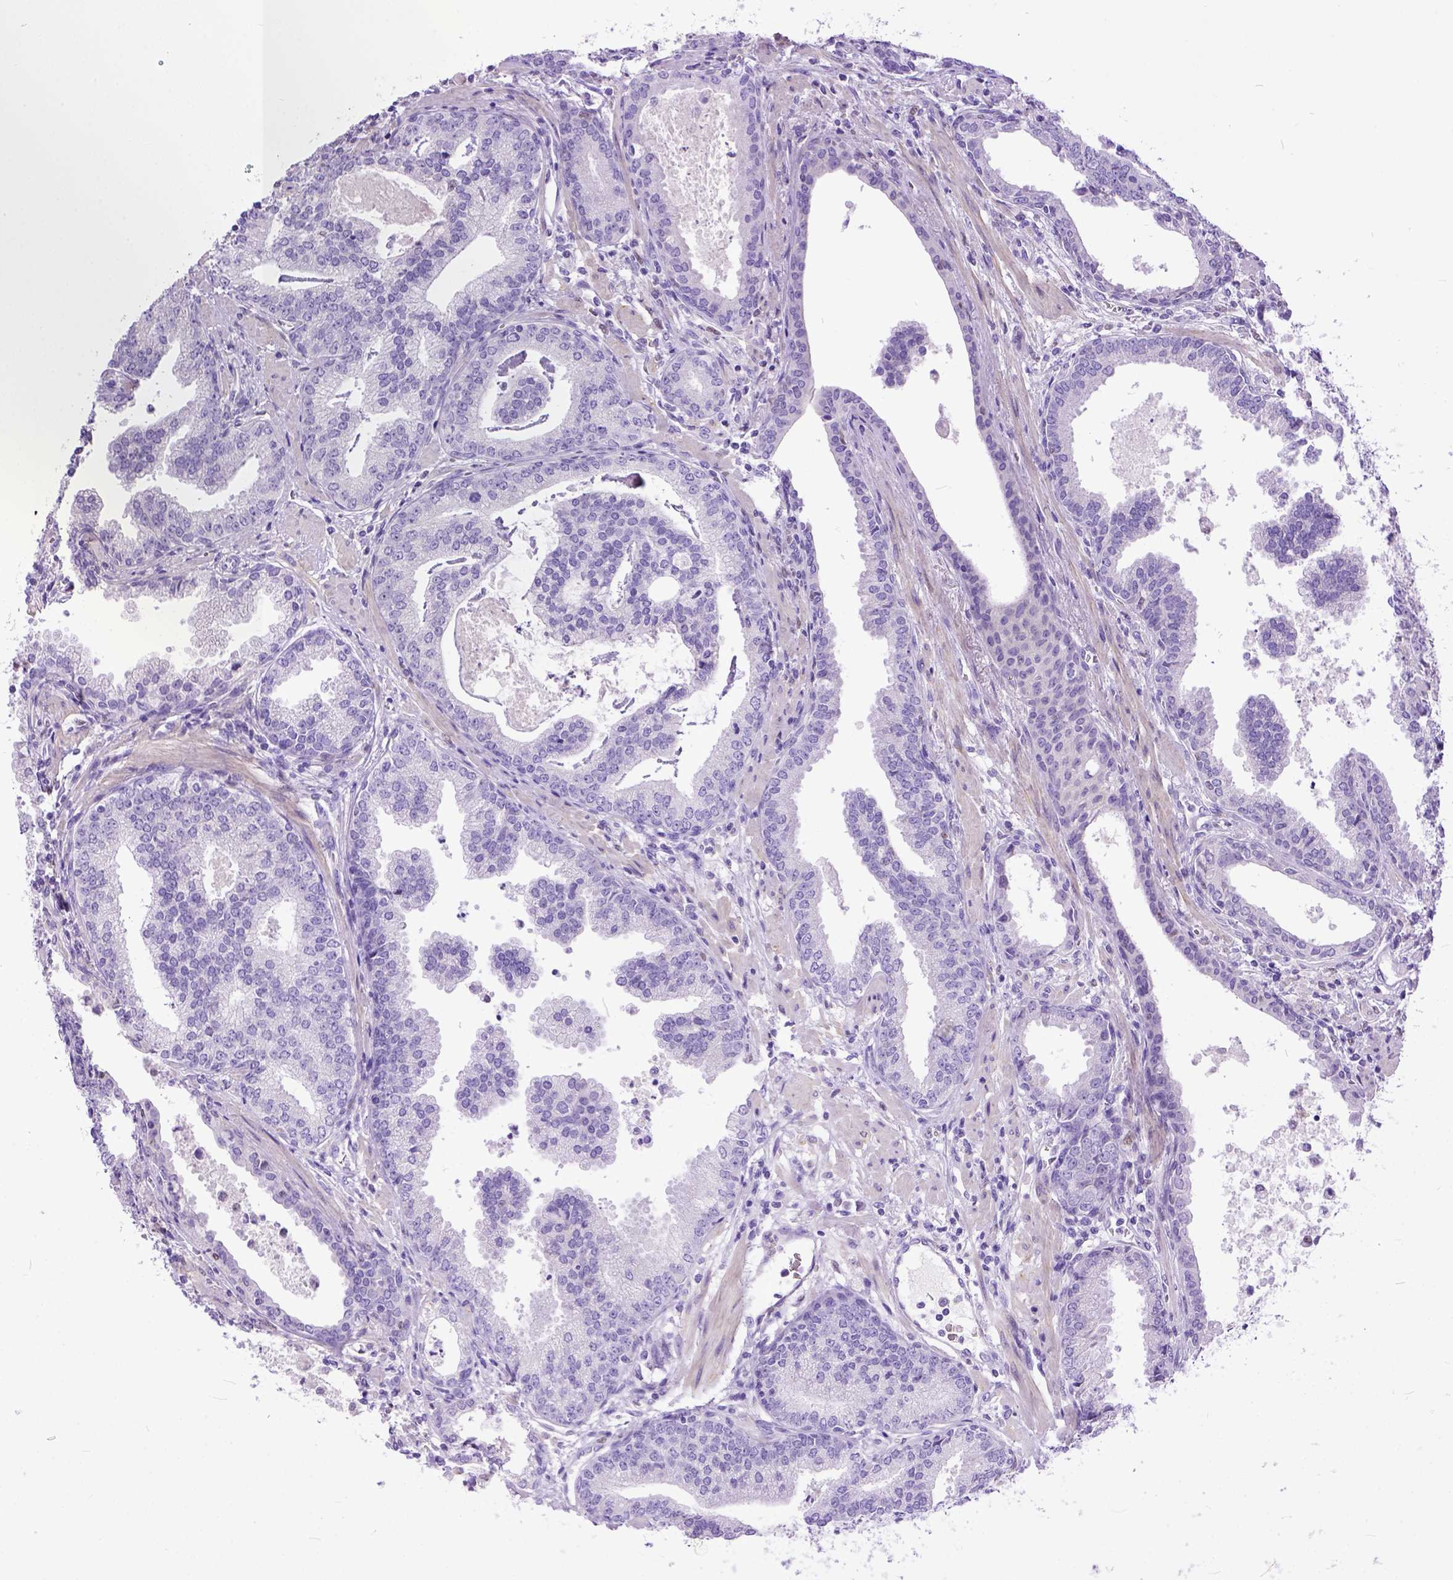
{"staining": {"intensity": "negative", "quantity": "none", "location": "none"}, "tissue": "prostate cancer", "cell_type": "Tumor cells", "image_type": "cancer", "snomed": [{"axis": "morphology", "description": "Adenocarcinoma, NOS"}, {"axis": "topography", "description": "Prostate"}], "caption": "Micrograph shows no protein positivity in tumor cells of prostate cancer tissue.", "gene": "CRB1", "patient": {"sex": "male", "age": 64}}